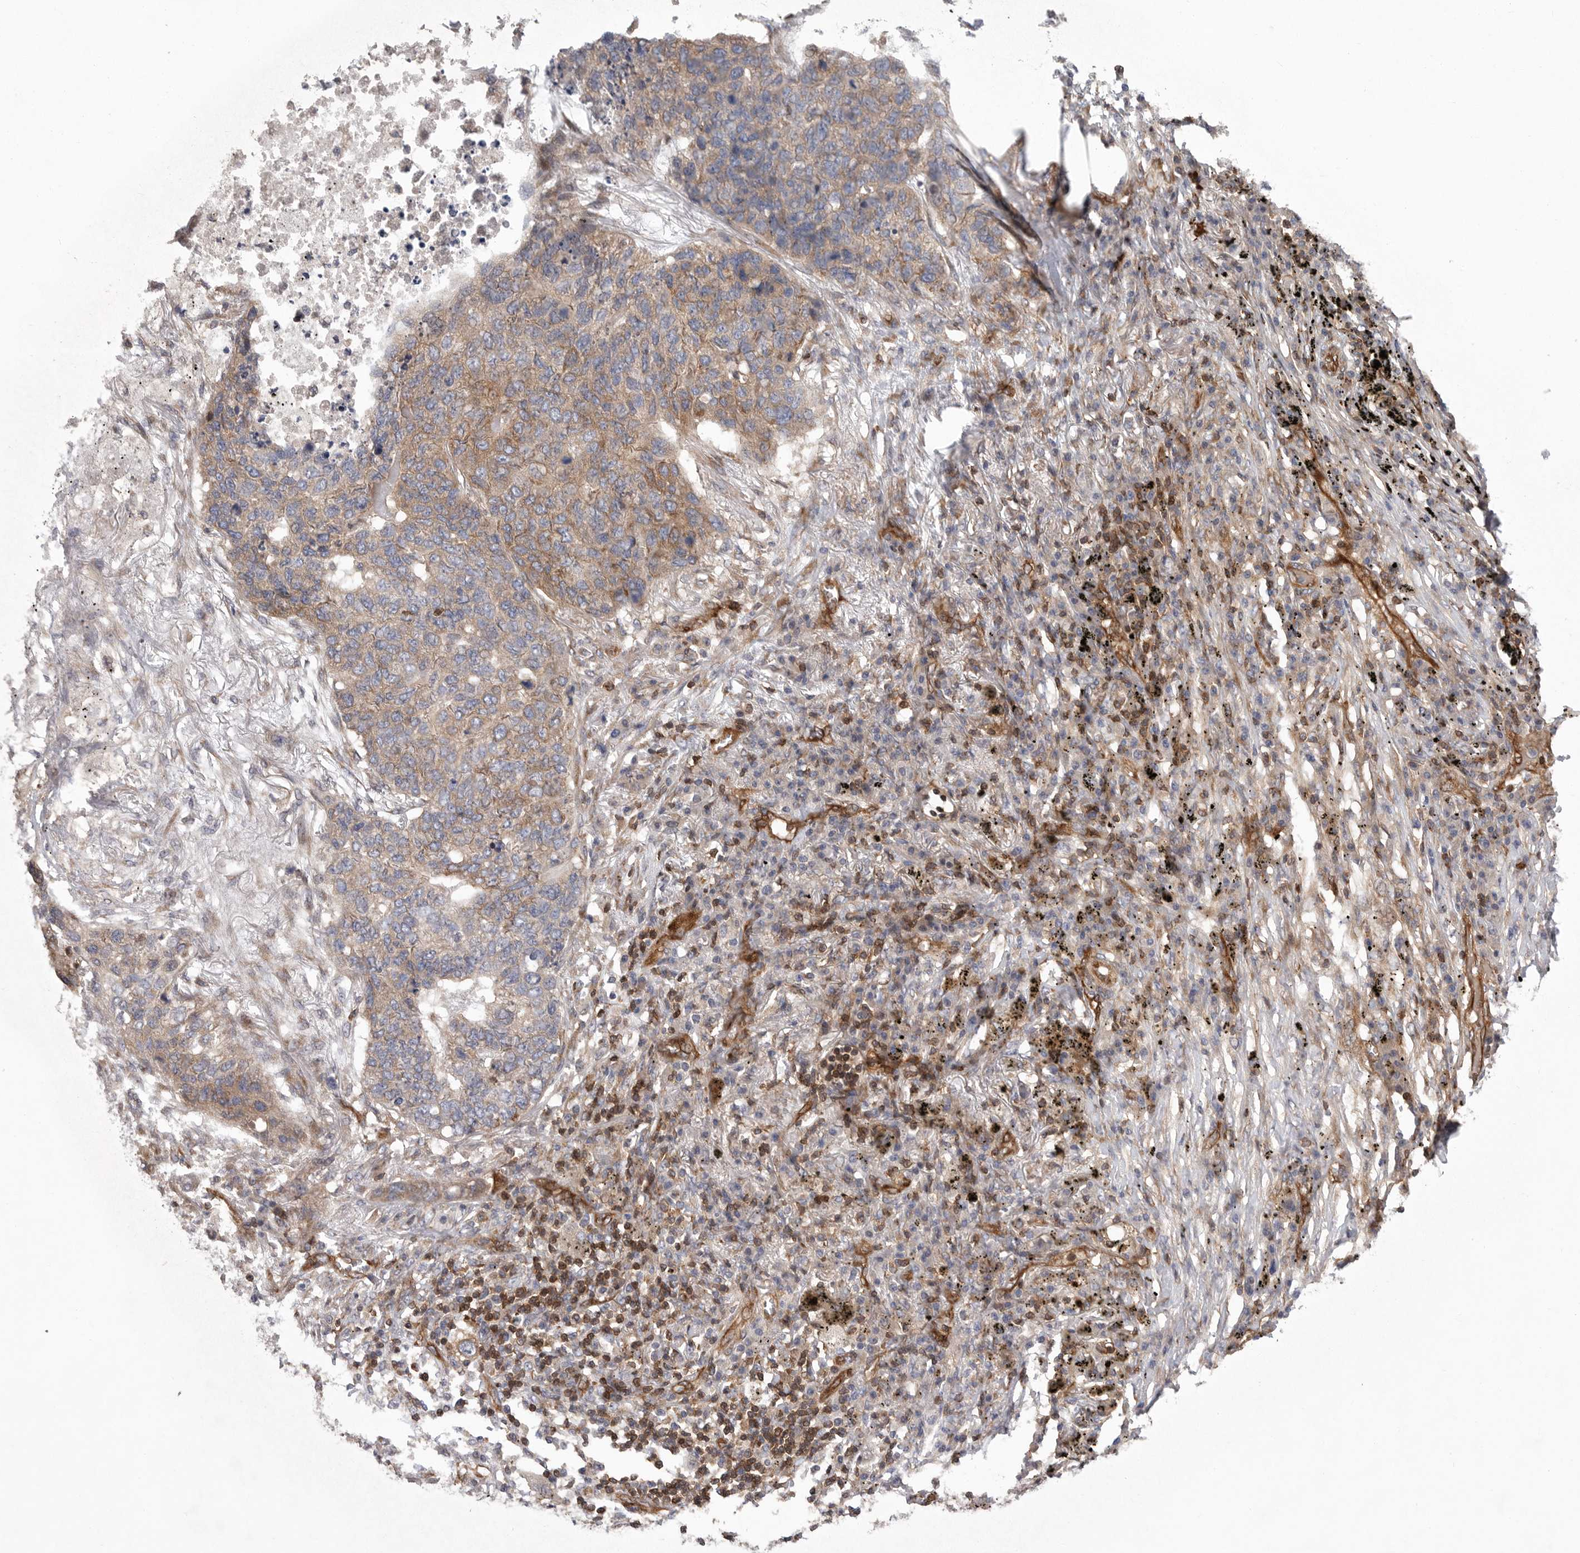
{"staining": {"intensity": "moderate", "quantity": "25%-75%", "location": "cytoplasmic/membranous"}, "tissue": "lung cancer", "cell_type": "Tumor cells", "image_type": "cancer", "snomed": [{"axis": "morphology", "description": "Squamous cell carcinoma, NOS"}, {"axis": "topography", "description": "Lung"}], "caption": "This micrograph demonstrates immunohistochemistry staining of human lung squamous cell carcinoma, with medium moderate cytoplasmic/membranous staining in approximately 25%-75% of tumor cells.", "gene": "PRKCH", "patient": {"sex": "female", "age": 63}}